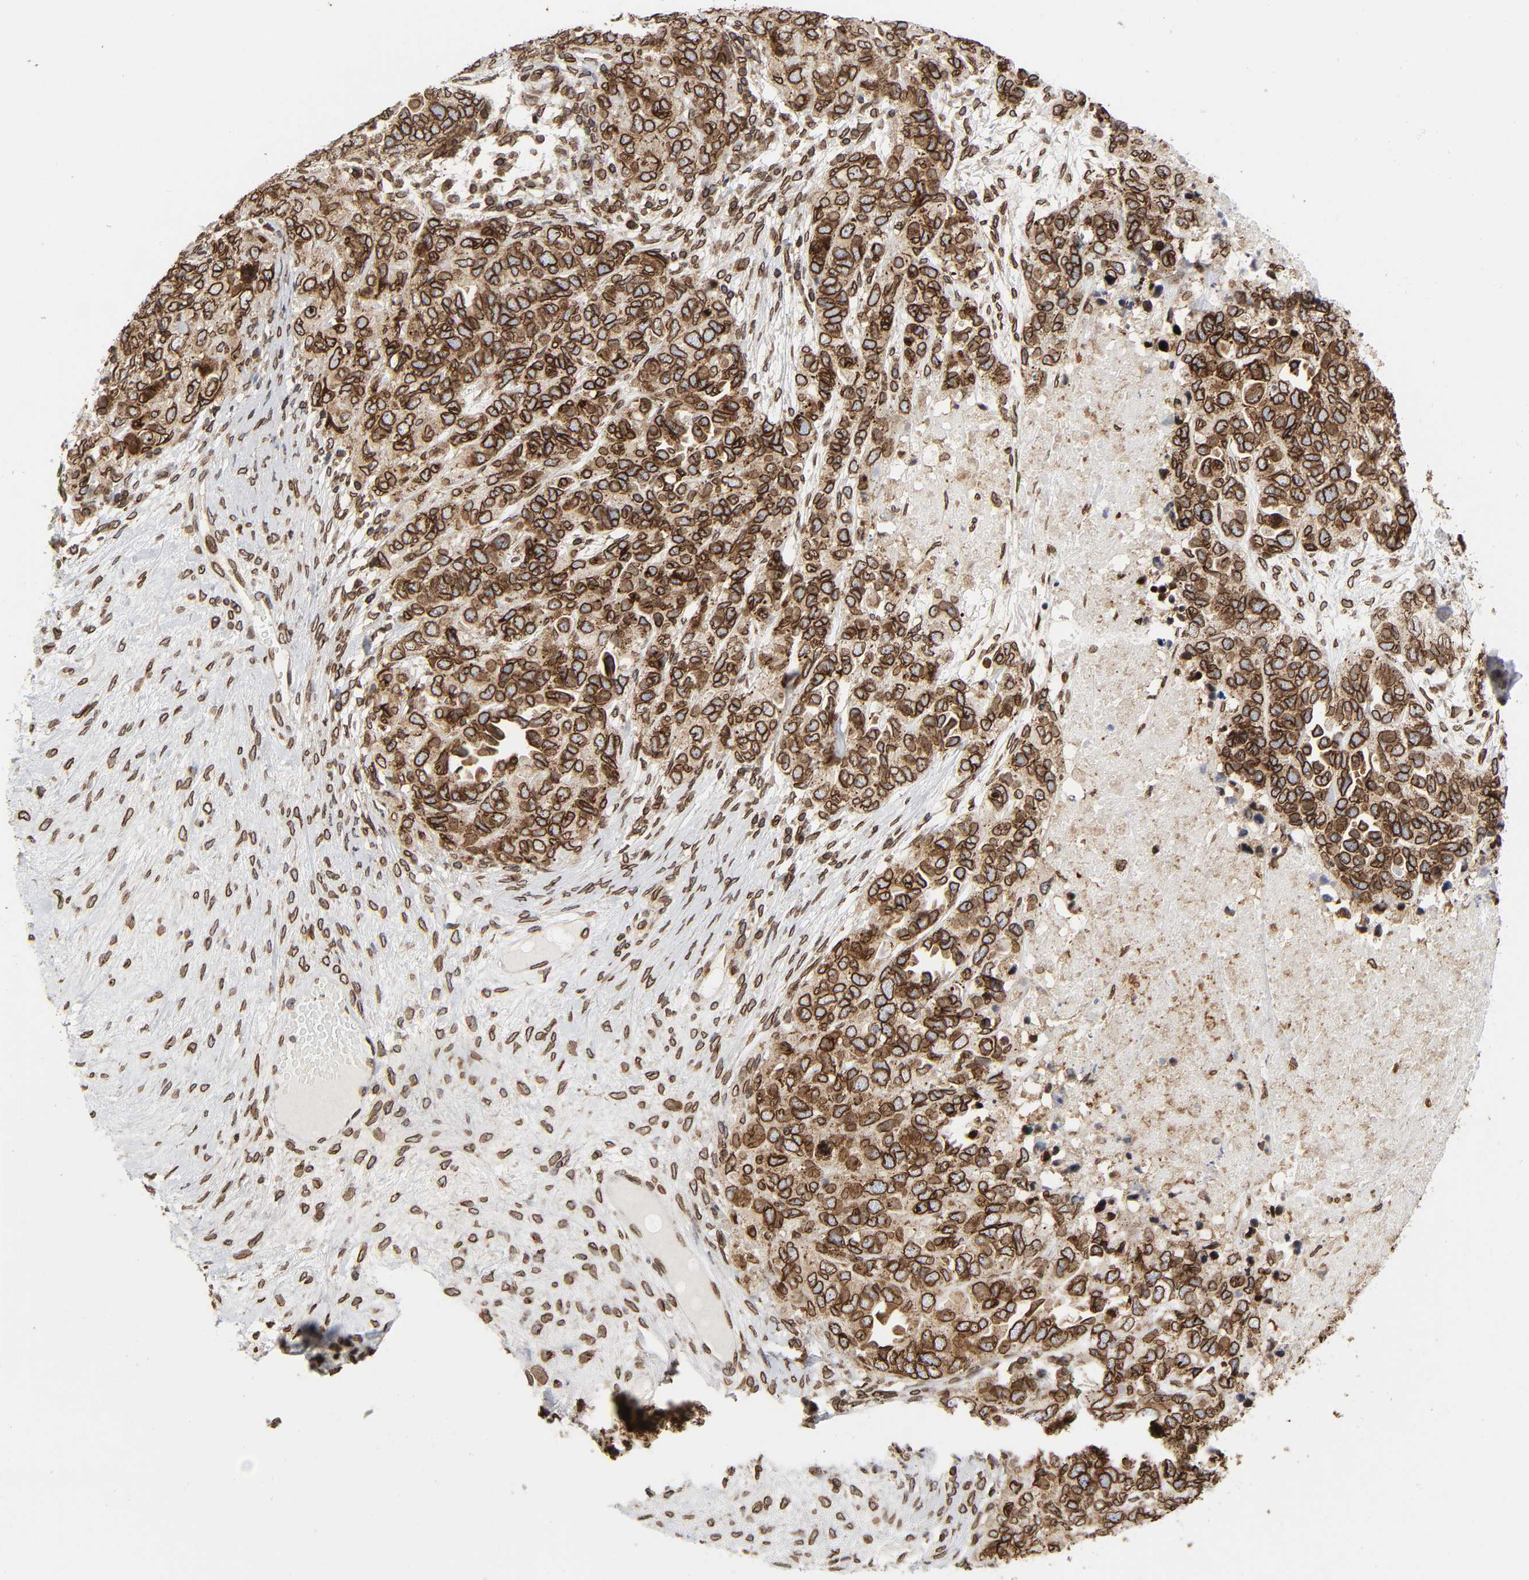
{"staining": {"intensity": "strong", "quantity": ">75%", "location": "cytoplasmic/membranous,nuclear"}, "tissue": "ovarian cancer", "cell_type": "Tumor cells", "image_type": "cancer", "snomed": [{"axis": "morphology", "description": "Cystadenocarcinoma, serous, NOS"}, {"axis": "topography", "description": "Ovary"}], "caption": "Immunohistochemistry (IHC) (DAB (3,3'-diaminobenzidine)) staining of human ovarian cancer demonstrates strong cytoplasmic/membranous and nuclear protein positivity in about >75% of tumor cells. Using DAB (brown) and hematoxylin (blue) stains, captured at high magnification using brightfield microscopy.", "gene": "RANGAP1", "patient": {"sex": "female", "age": 82}}